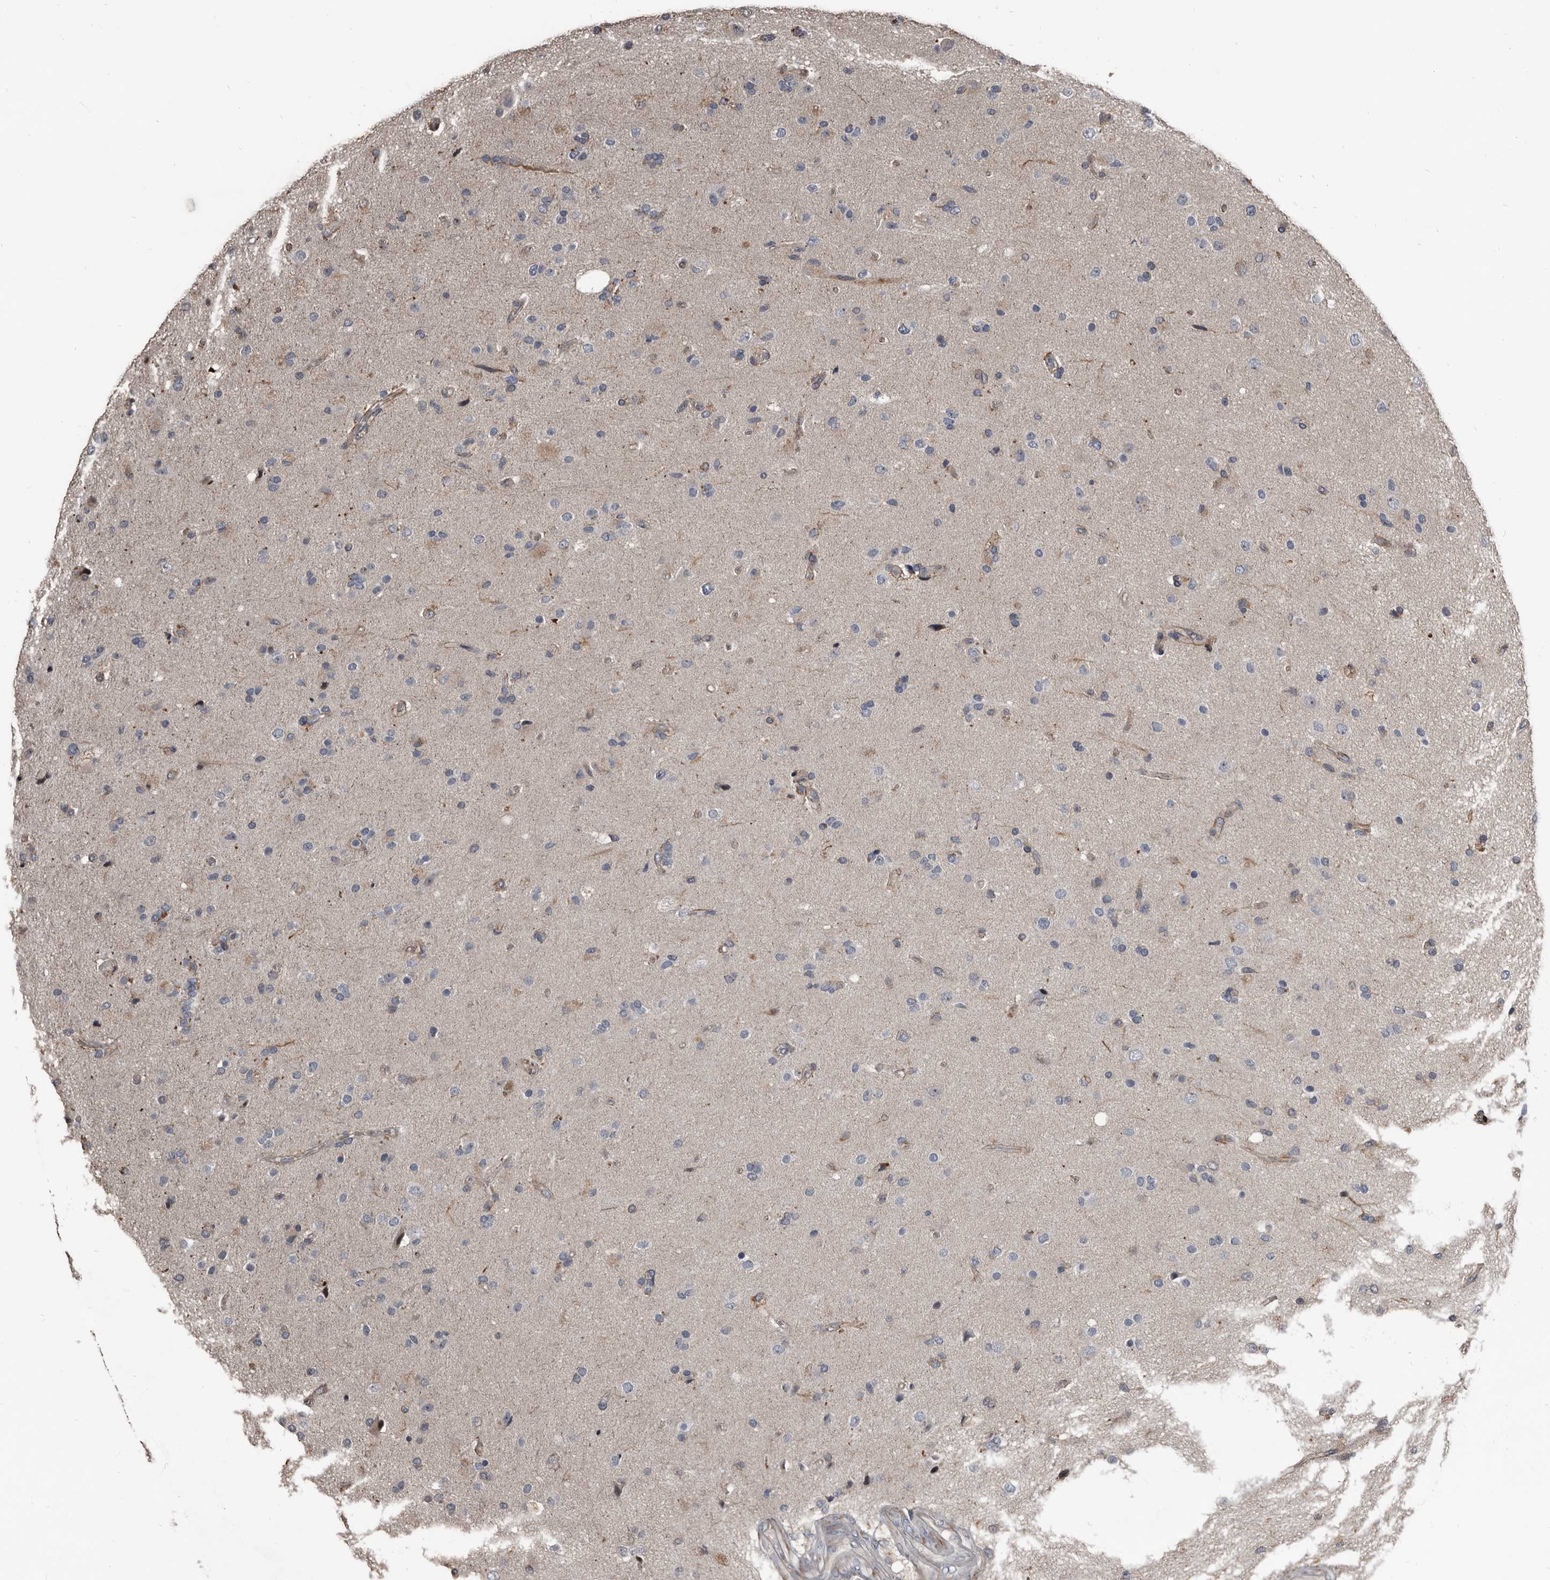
{"staining": {"intensity": "negative", "quantity": "none", "location": "none"}, "tissue": "glioma", "cell_type": "Tumor cells", "image_type": "cancer", "snomed": [{"axis": "morphology", "description": "Glioma, malignant, High grade"}, {"axis": "topography", "description": "Brain"}], "caption": "High magnification brightfield microscopy of glioma stained with DAB (3,3'-diaminobenzidine) (brown) and counterstained with hematoxylin (blue): tumor cells show no significant expression.", "gene": "DHPS", "patient": {"sex": "male", "age": 72}}